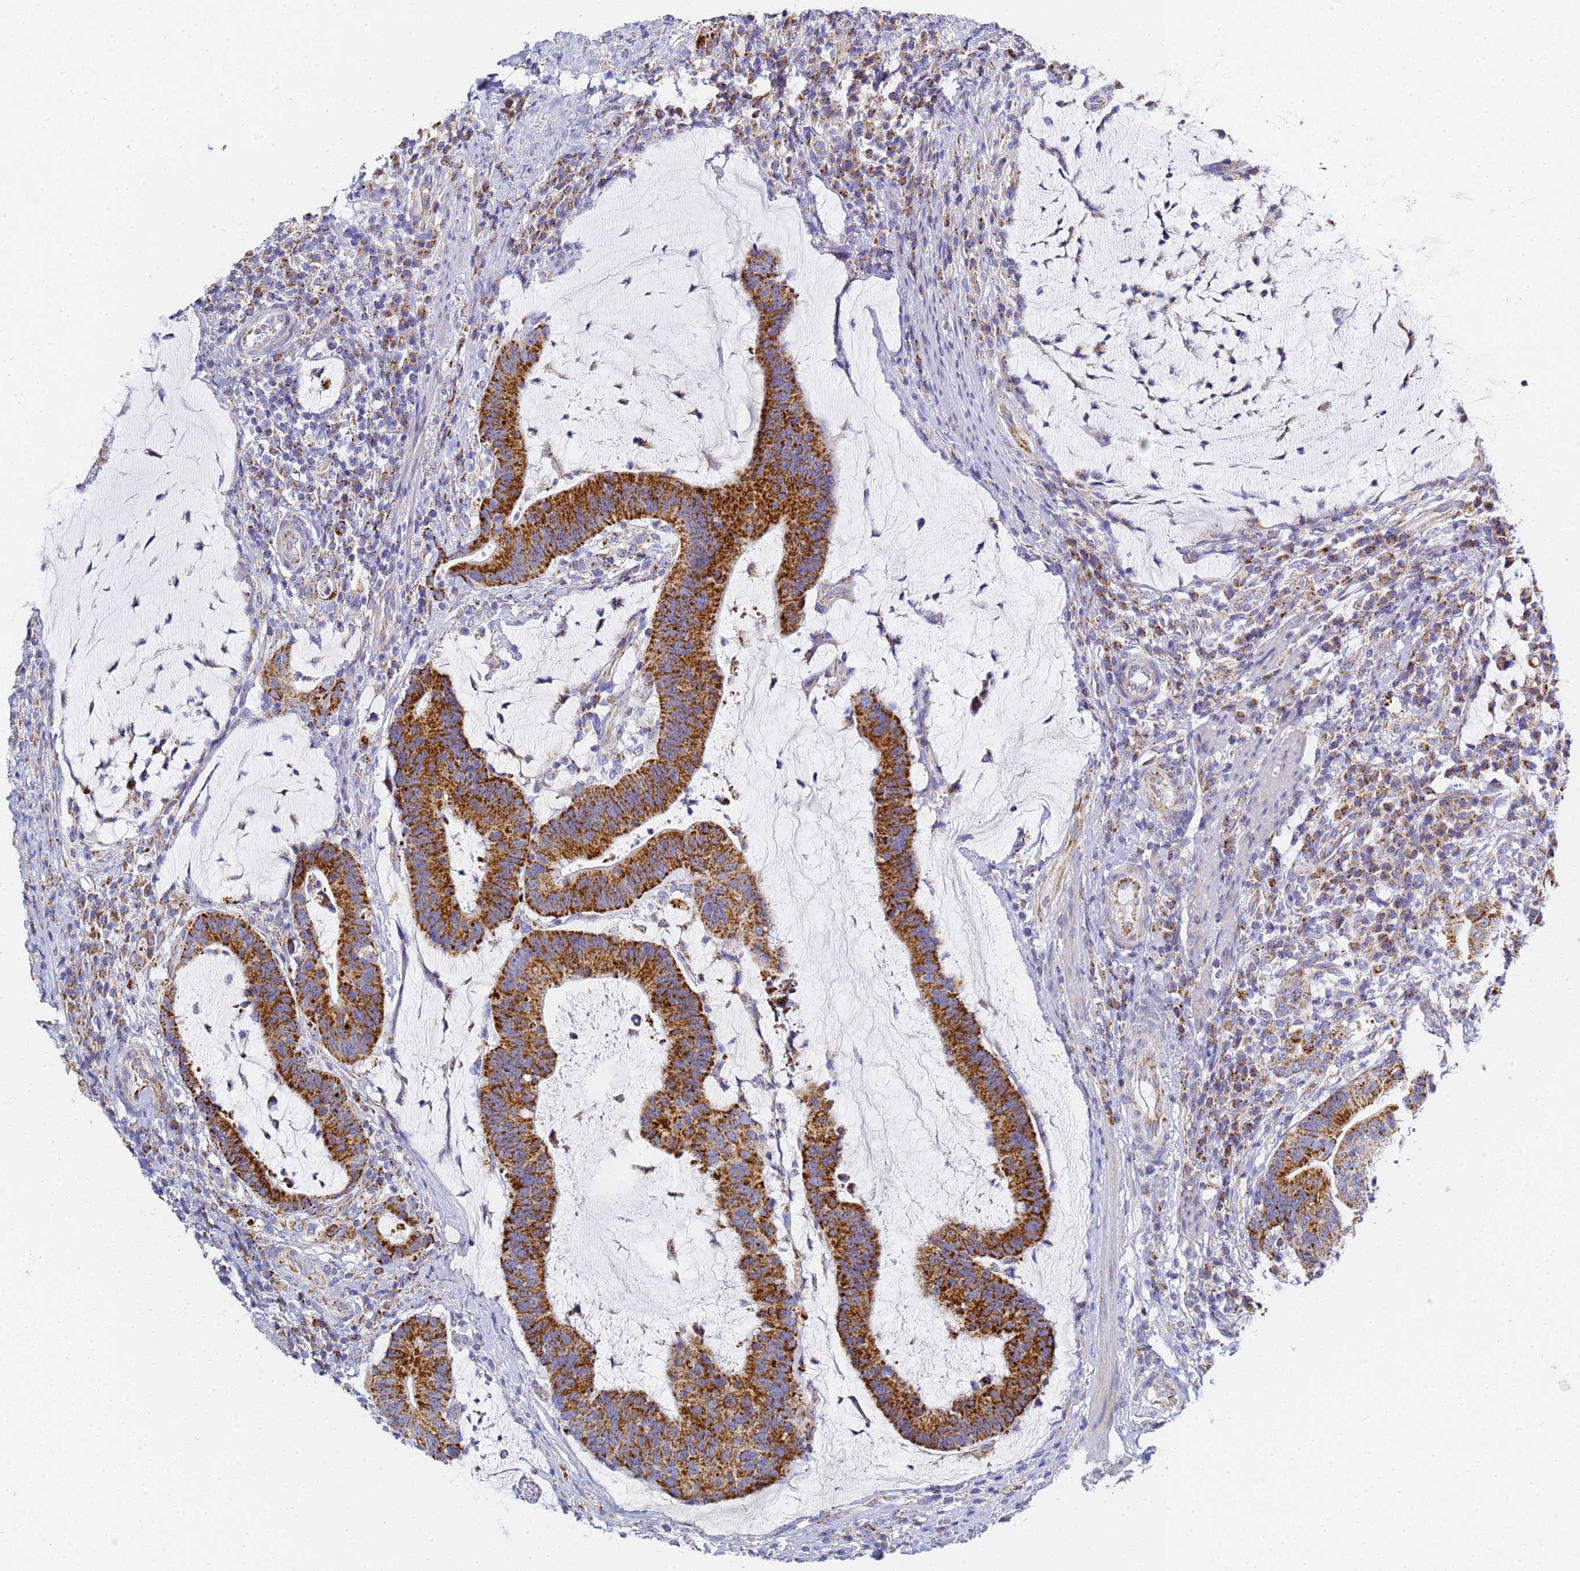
{"staining": {"intensity": "strong", "quantity": ">75%", "location": "cytoplasmic/membranous"}, "tissue": "colorectal cancer", "cell_type": "Tumor cells", "image_type": "cancer", "snomed": [{"axis": "morphology", "description": "Adenocarcinoma, NOS"}, {"axis": "topography", "description": "Colon"}], "caption": "A high-resolution histopathology image shows IHC staining of colorectal cancer (adenocarcinoma), which exhibits strong cytoplasmic/membranous positivity in about >75% of tumor cells. (DAB (3,3'-diaminobenzidine) IHC with brightfield microscopy, high magnification).", "gene": "CNIH4", "patient": {"sex": "female", "age": 66}}